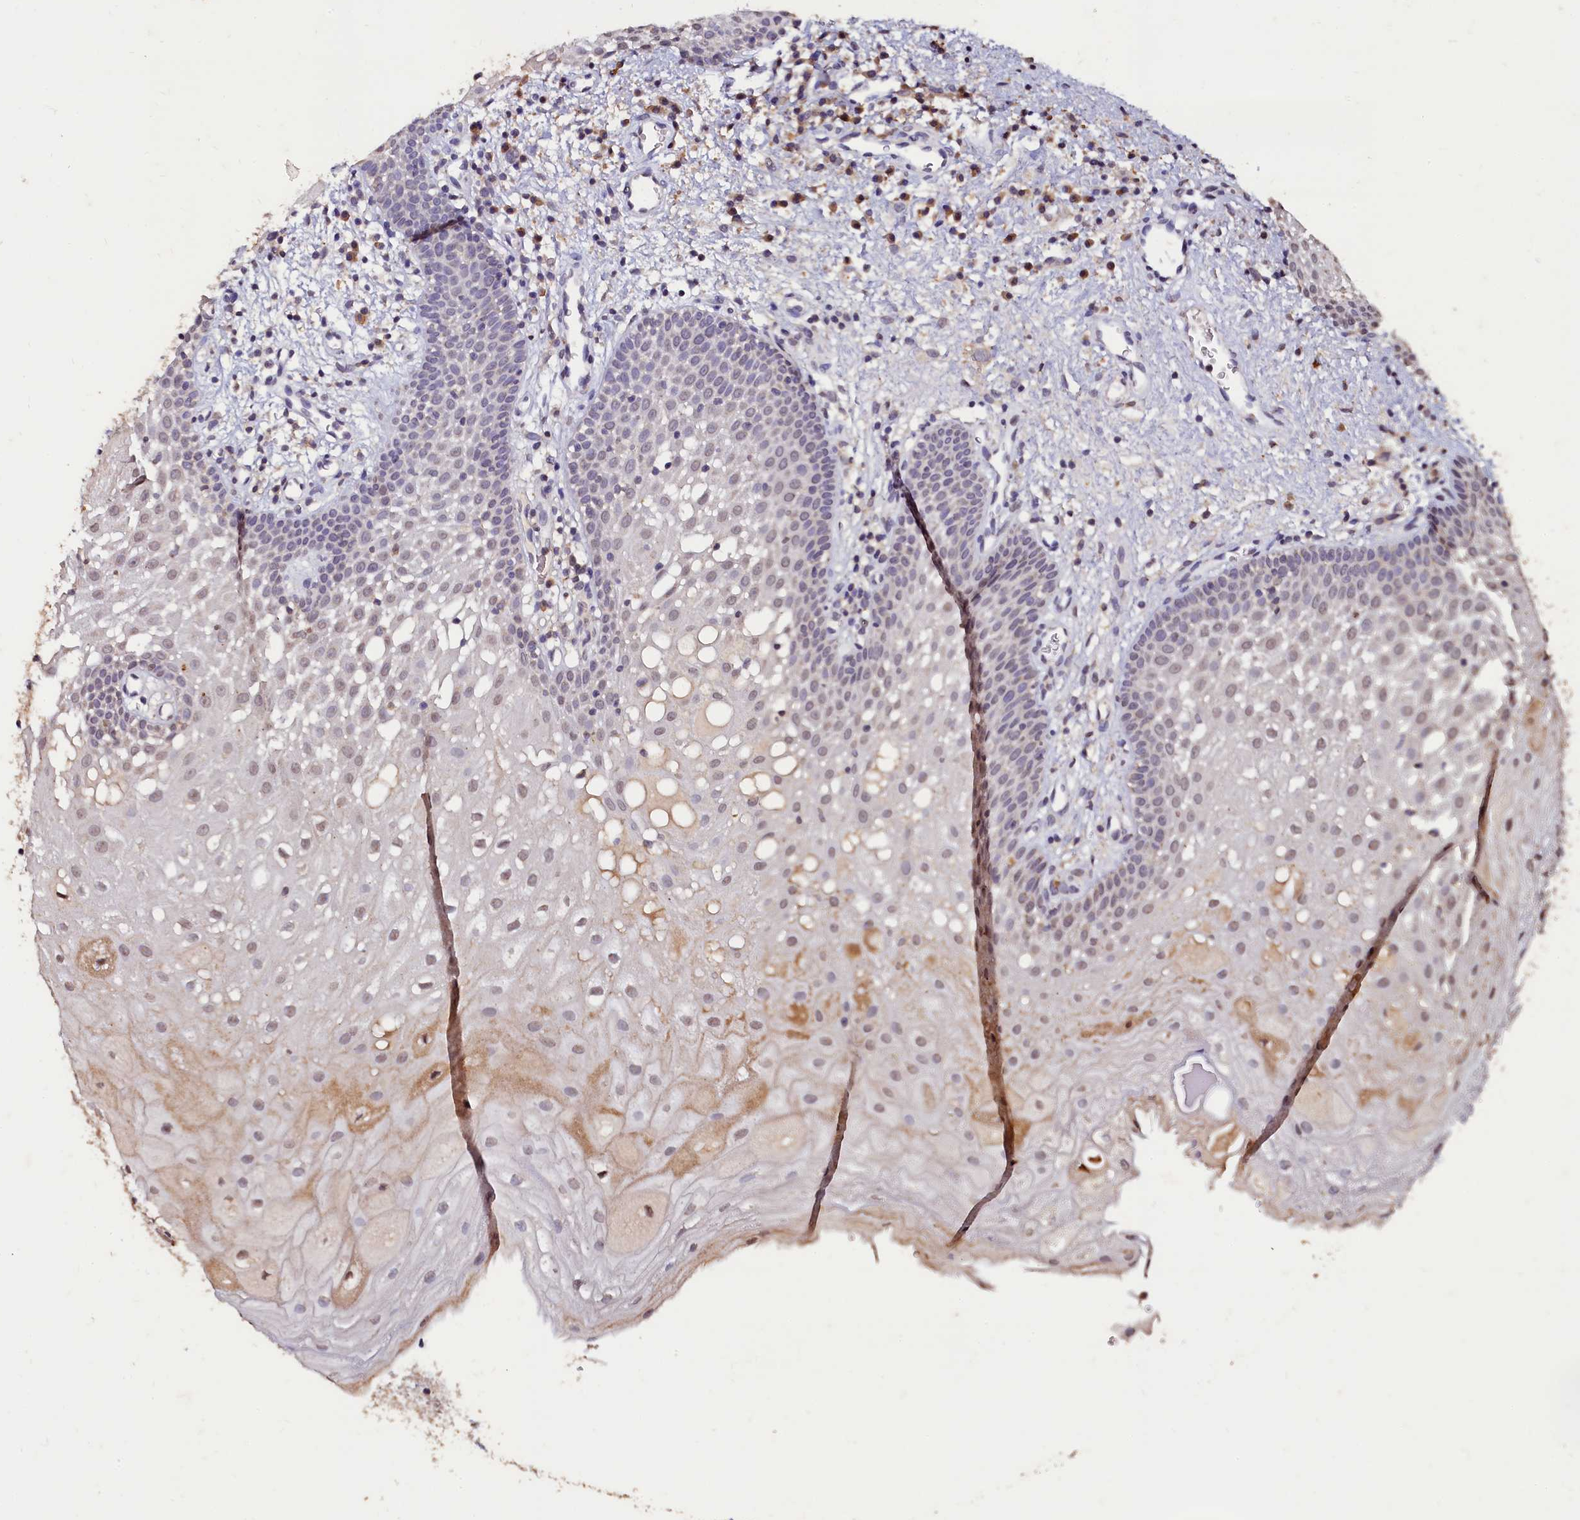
{"staining": {"intensity": "weak", "quantity": "25%-75%", "location": "cytoplasmic/membranous,nuclear"}, "tissue": "oral mucosa", "cell_type": "Squamous epithelial cells", "image_type": "normal", "snomed": [{"axis": "morphology", "description": "Normal tissue, NOS"}, {"axis": "topography", "description": "Oral tissue"}], "caption": "This is a histology image of IHC staining of unremarkable oral mucosa, which shows weak staining in the cytoplasmic/membranous,nuclear of squamous epithelial cells.", "gene": "CSTPP1", "patient": {"sex": "male", "age": 74}}